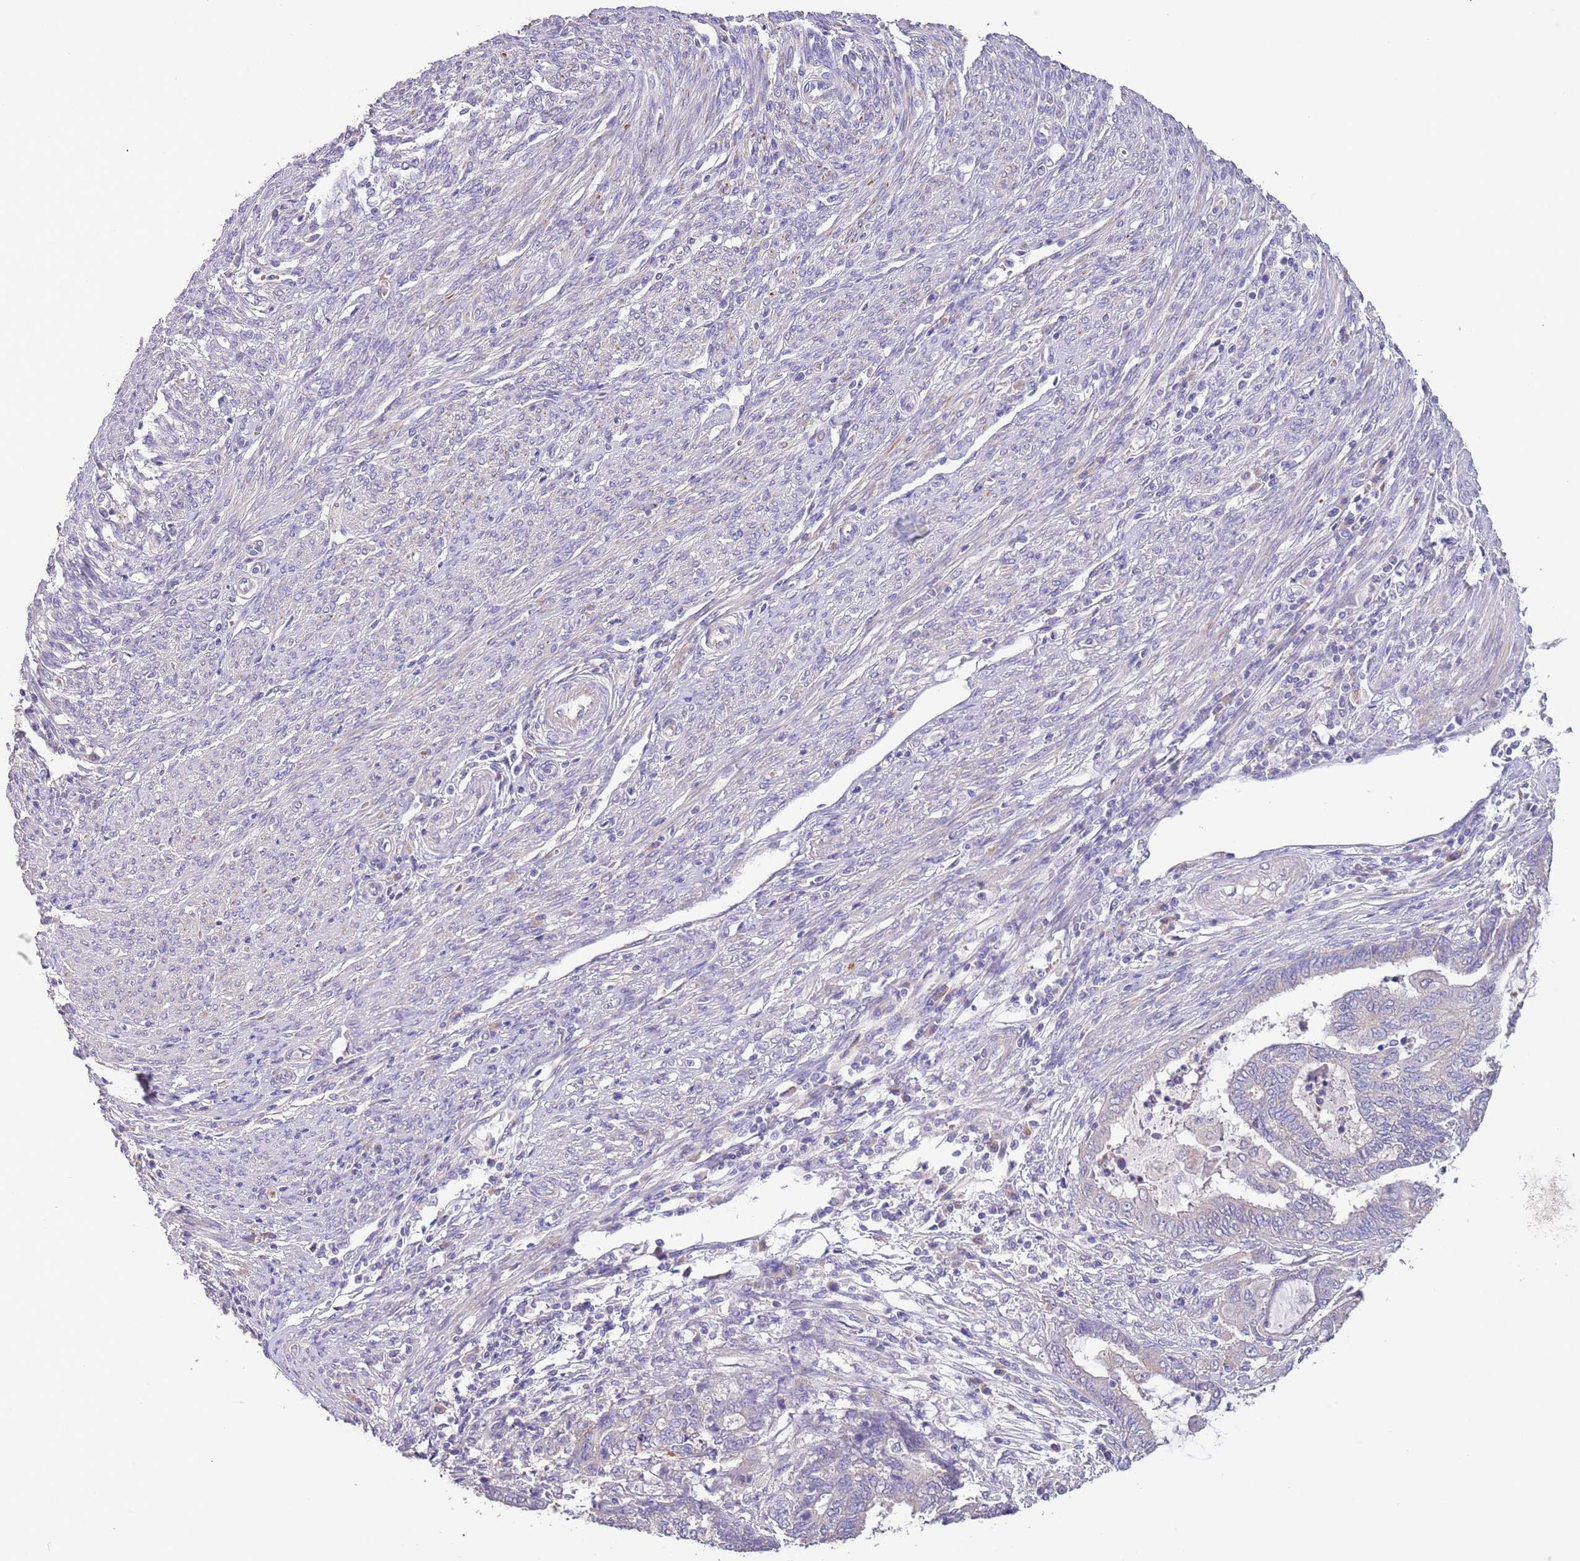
{"staining": {"intensity": "negative", "quantity": "none", "location": "none"}, "tissue": "endometrial cancer", "cell_type": "Tumor cells", "image_type": "cancer", "snomed": [{"axis": "morphology", "description": "Adenocarcinoma, NOS"}, {"axis": "topography", "description": "Uterus"}, {"axis": "topography", "description": "Endometrium"}], "caption": "High magnification brightfield microscopy of endometrial adenocarcinoma stained with DAB (brown) and counterstained with hematoxylin (blue): tumor cells show no significant expression.", "gene": "ZNF658", "patient": {"sex": "female", "age": 70}}